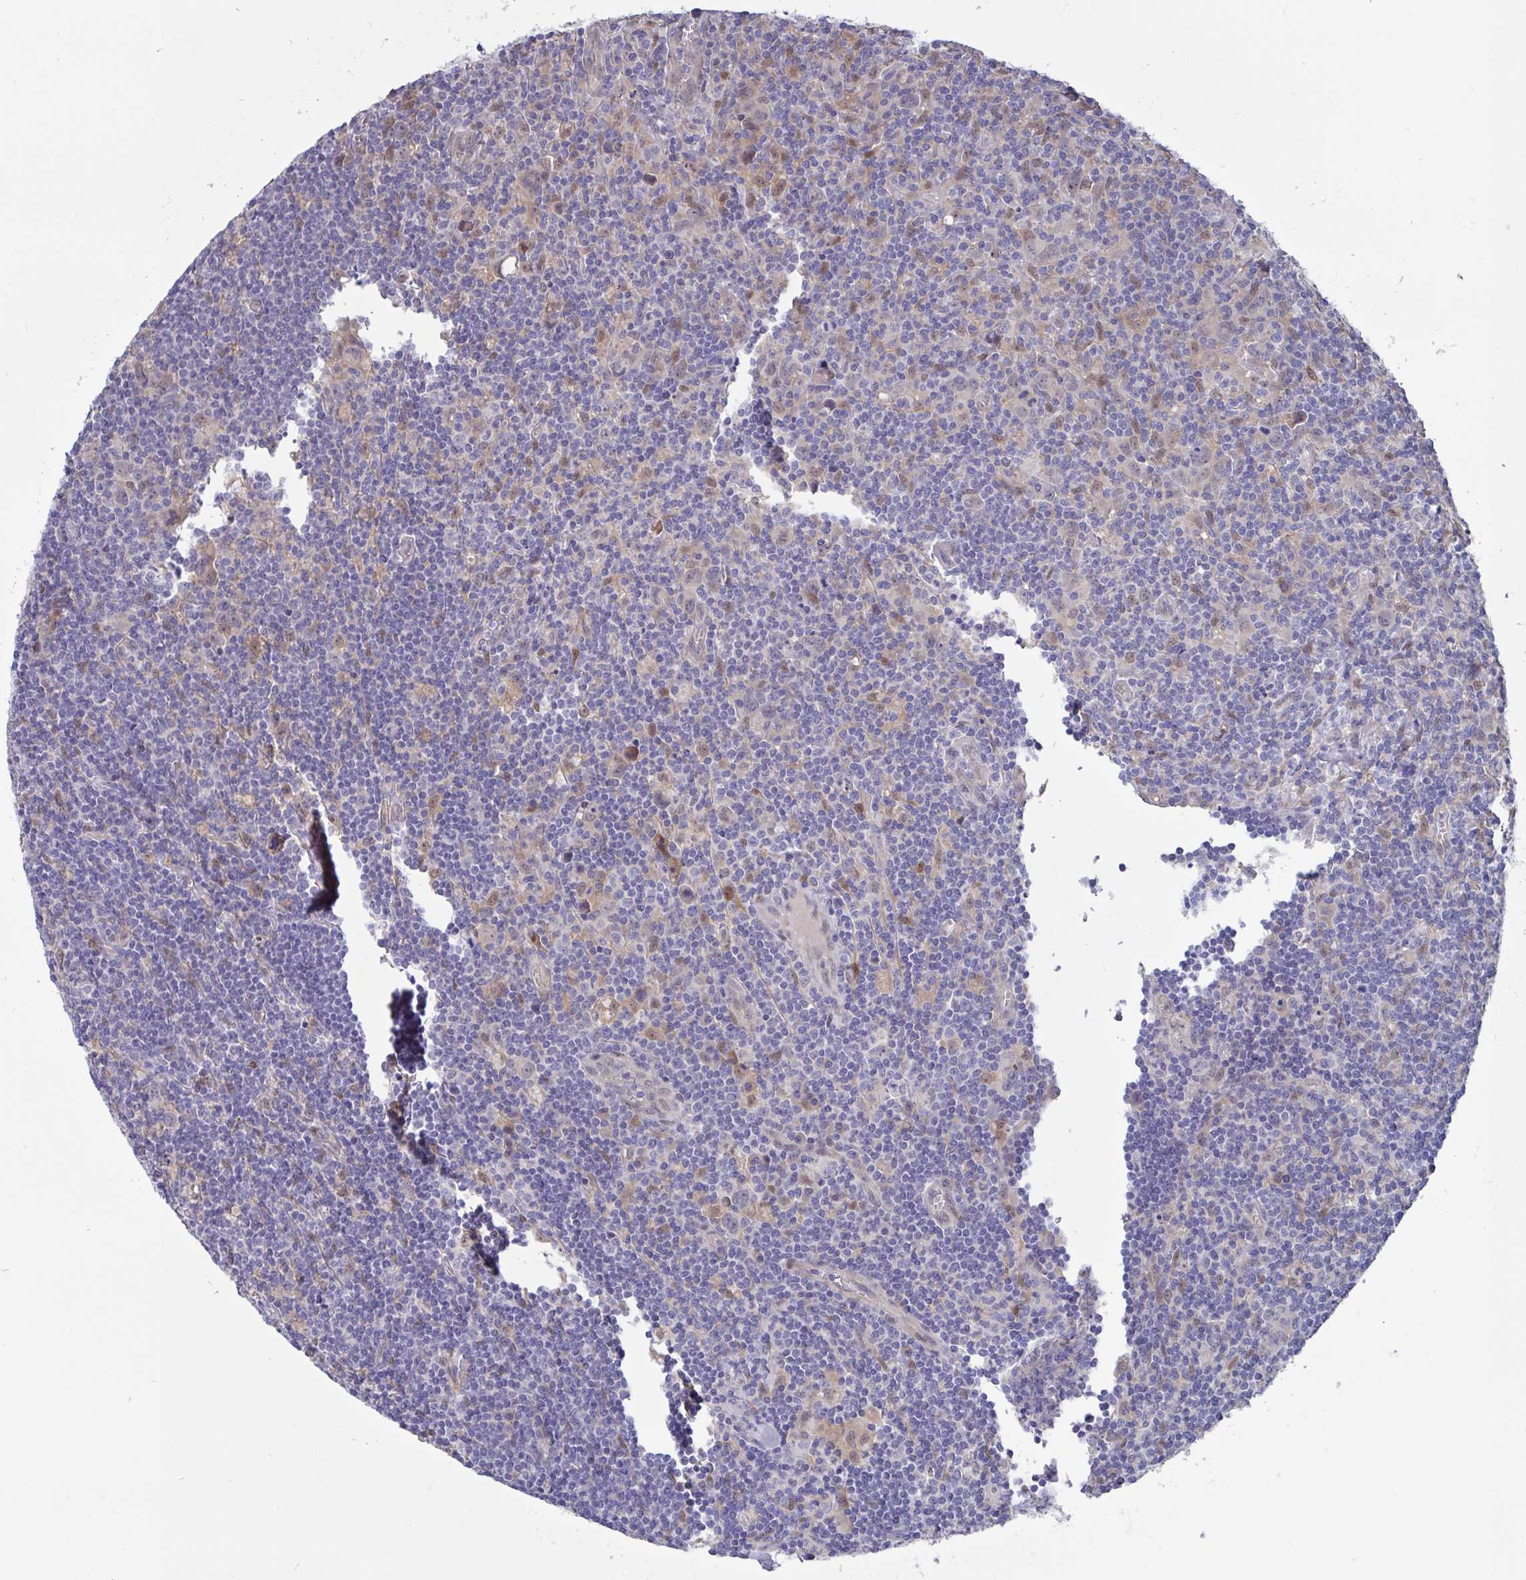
{"staining": {"intensity": "moderate", "quantity": "<25%", "location": "cytoplasmic/membranous,nuclear"}, "tissue": "lymphoma", "cell_type": "Tumor cells", "image_type": "cancer", "snomed": [{"axis": "morphology", "description": "Hodgkin's disease, NOS"}, {"axis": "topography", "description": "Lymph node"}], "caption": "Moderate cytoplasmic/membranous and nuclear positivity is appreciated in approximately <25% of tumor cells in Hodgkin's disease.", "gene": "L3HYPDH", "patient": {"sex": "female", "age": 18}}